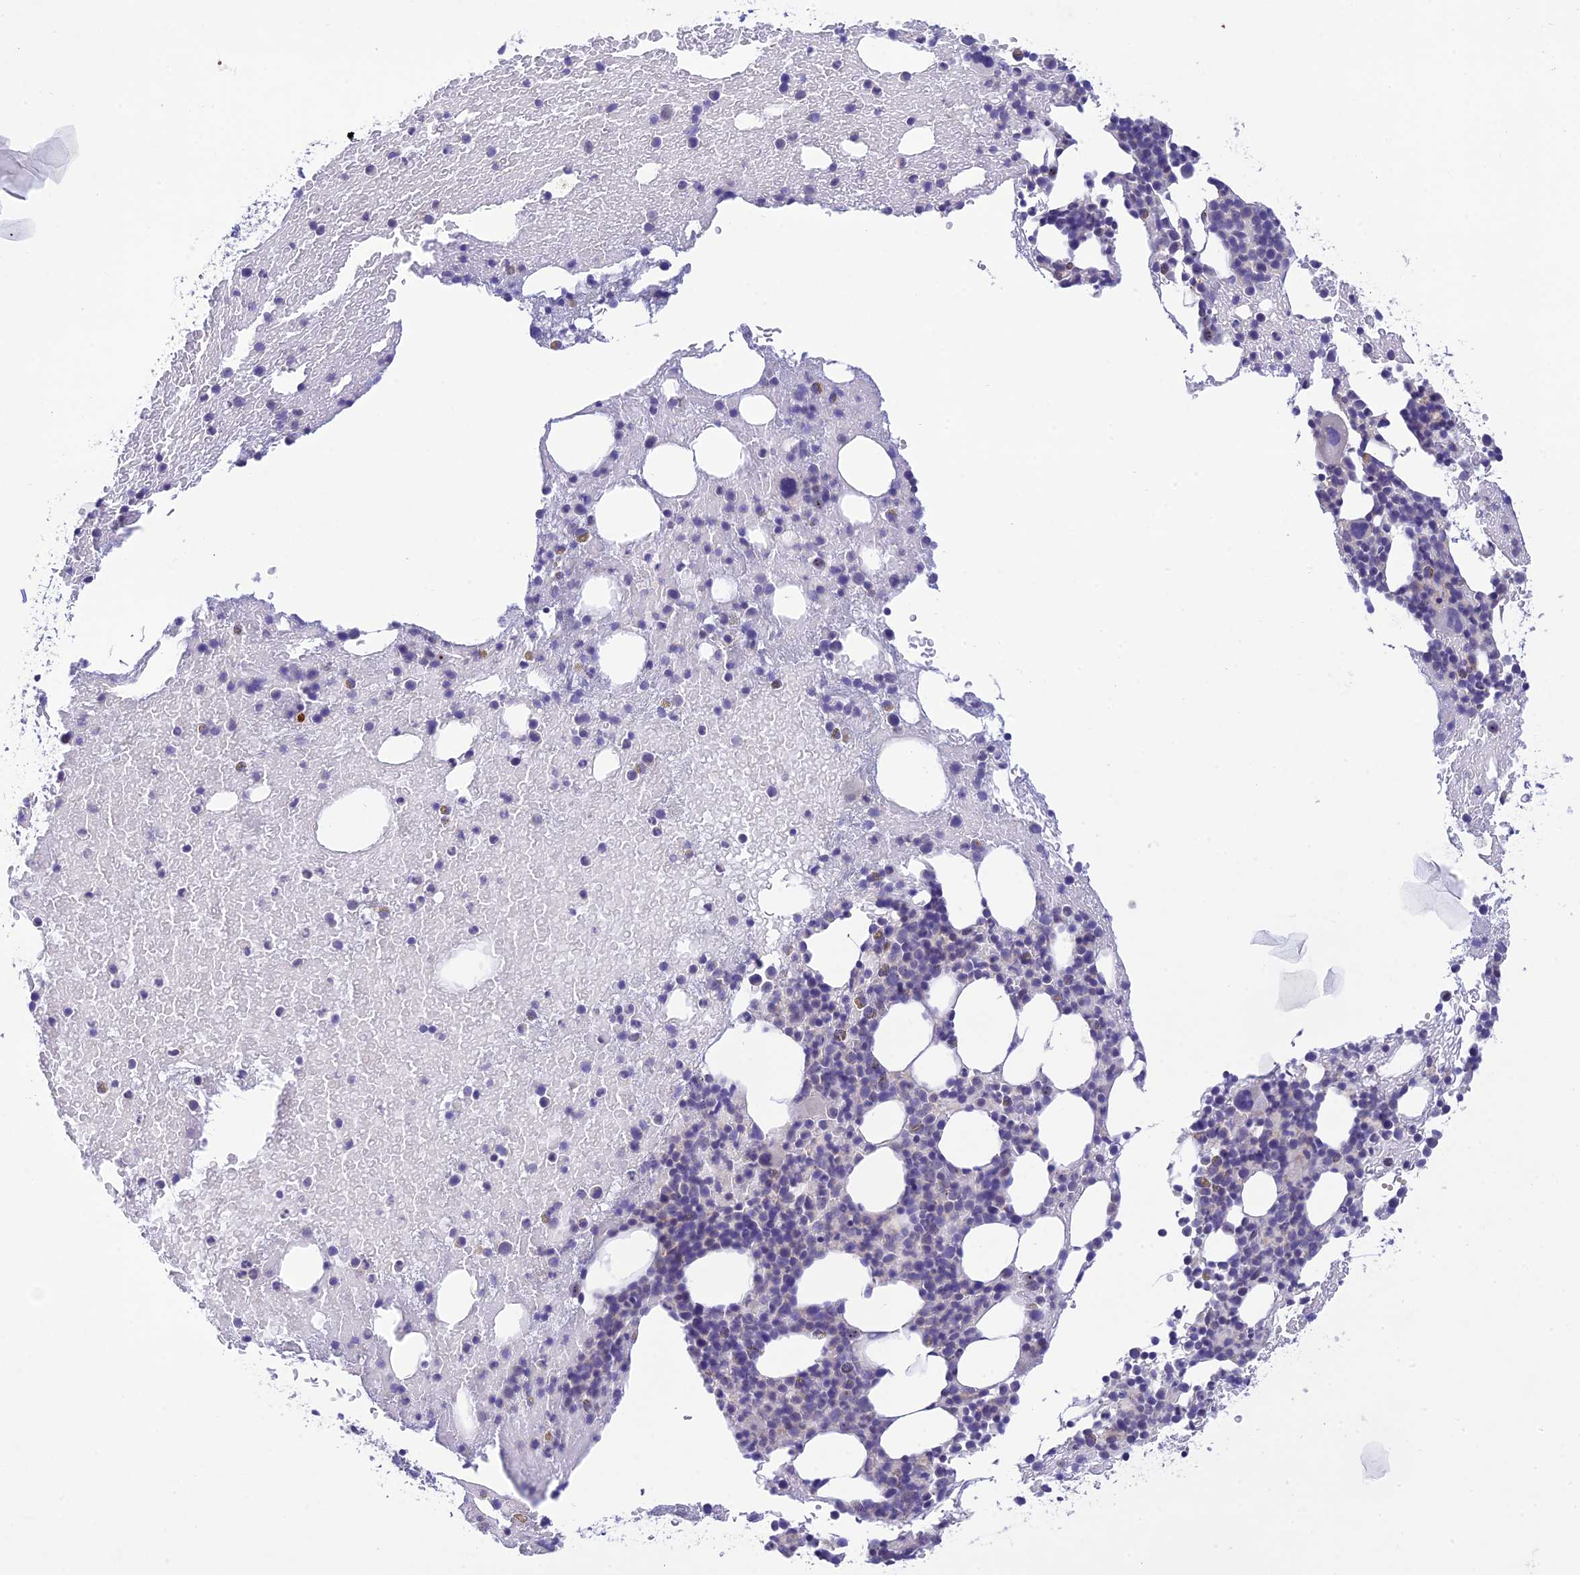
{"staining": {"intensity": "moderate", "quantity": "<25%", "location": "cytoplasmic/membranous"}, "tissue": "bone marrow", "cell_type": "Hematopoietic cells", "image_type": "normal", "snomed": [{"axis": "morphology", "description": "Normal tissue, NOS"}, {"axis": "topography", "description": "Bone marrow"}], "caption": "Moderate cytoplasmic/membranous expression is present in about <25% of hematopoietic cells in benign bone marrow.", "gene": "XPO7", "patient": {"sex": "male", "age": 57}}